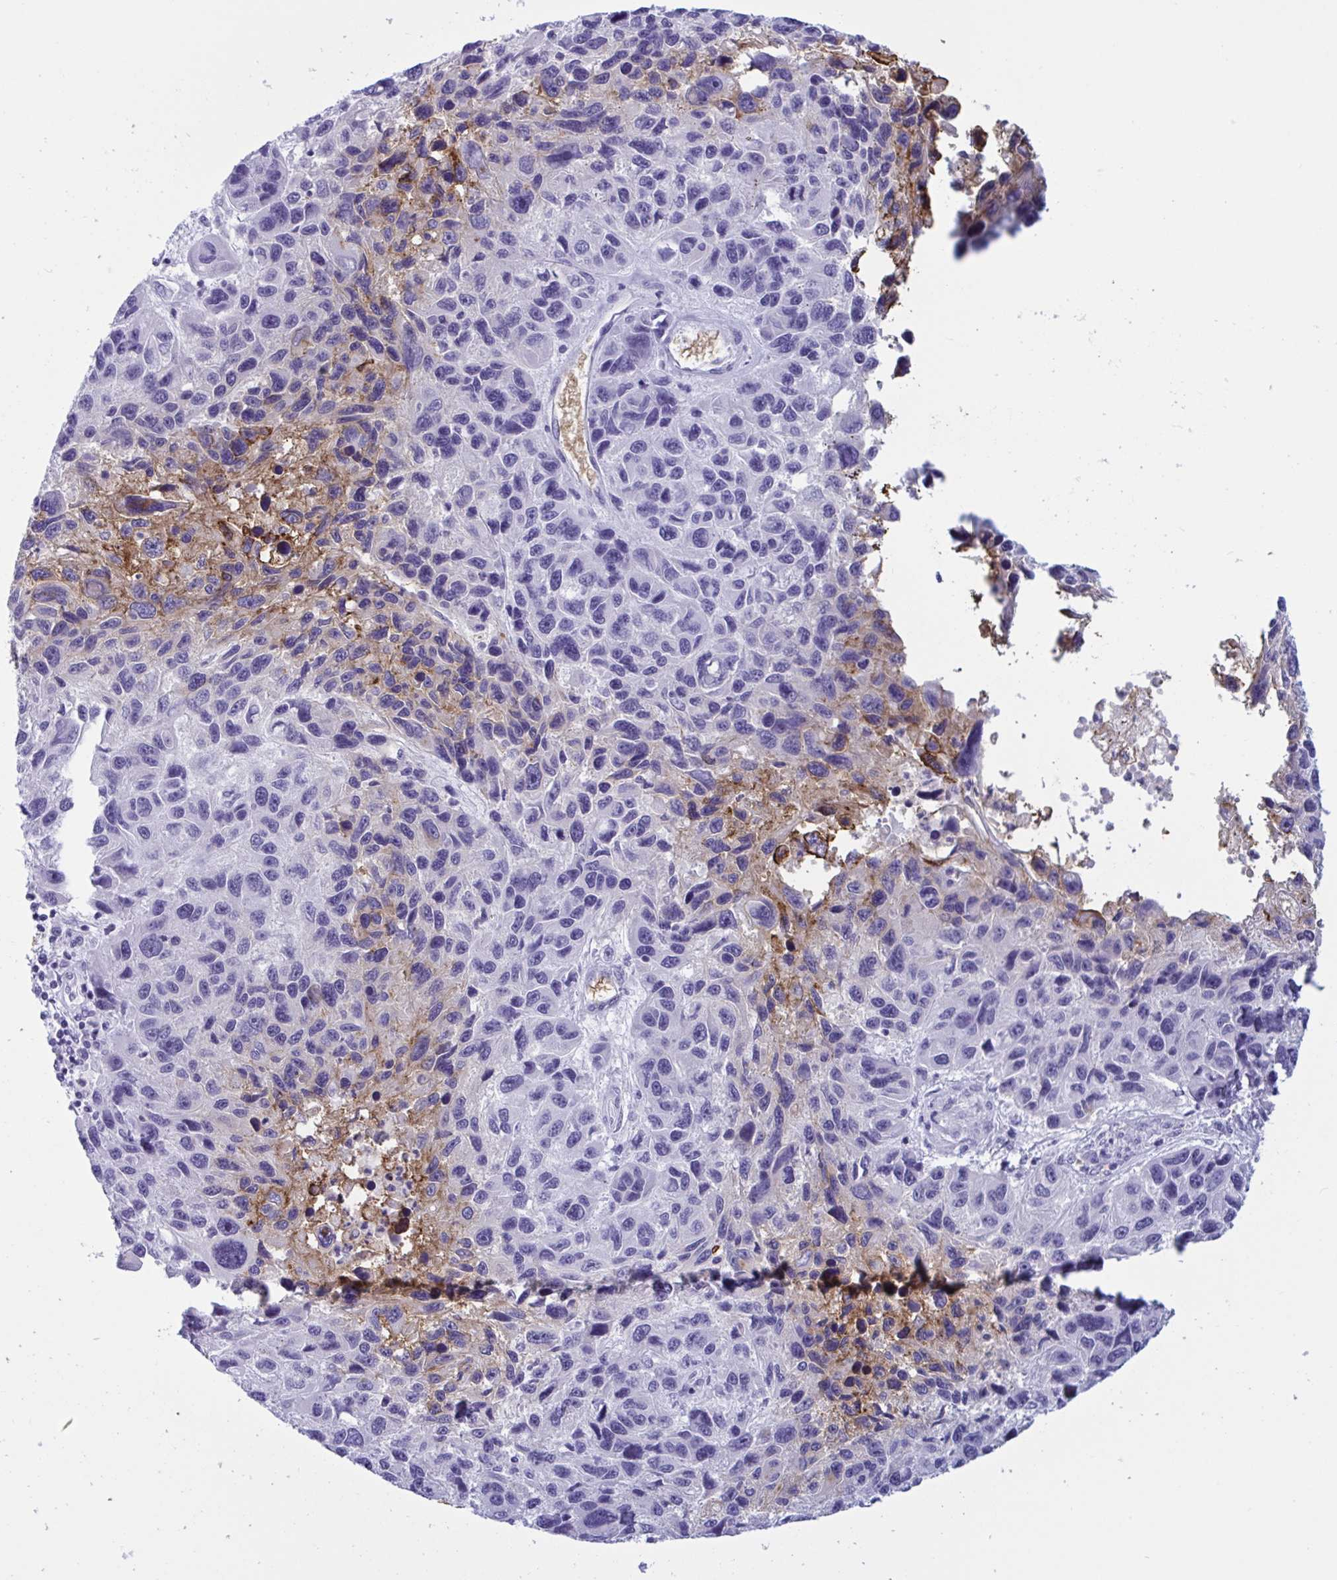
{"staining": {"intensity": "weak", "quantity": "<25%", "location": "cytoplasmic/membranous"}, "tissue": "melanoma", "cell_type": "Tumor cells", "image_type": "cancer", "snomed": [{"axis": "morphology", "description": "Malignant melanoma, NOS"}, {"axis": "topography", "description": "Skin"}], "caption": "The micrograph exhibits no staining of tumor cells in malignant melanoma.", "gene": "SLC2A1", "patient": {"sex": "male", "age": 53}}